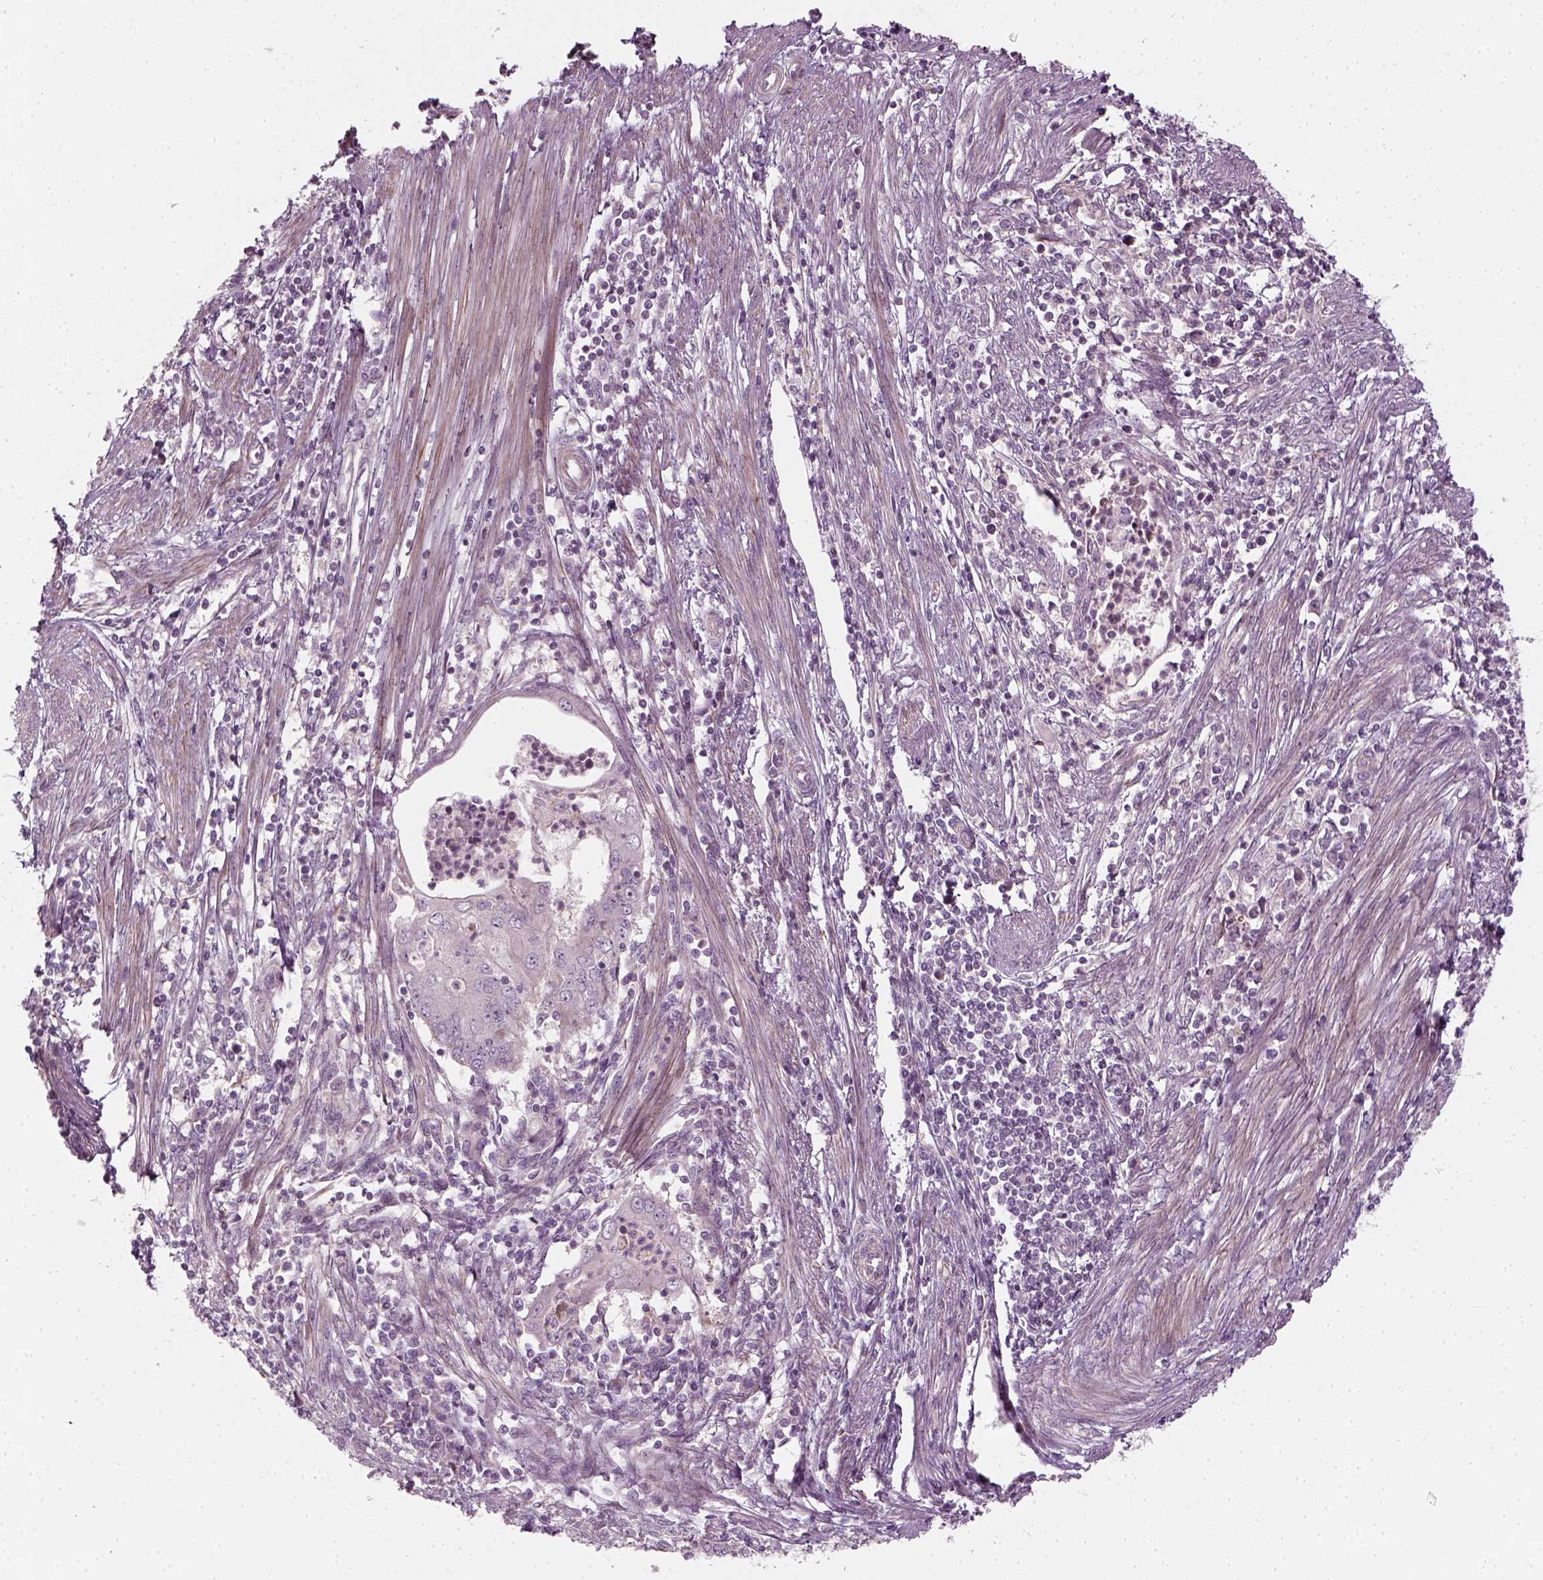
{"staining": {"intensity": "negative", "quantity": "none", "location": "none"}, "tissue": "endometrial cancer", "cell_type": "Tumor cells", "image_type": "cancer", "snomed": [{"axis": "morphology", "description": "Adenocarcinoma, NOS"}, {"axis": "topography", "description": "Endometrium"}], "caption": "An image of adenocarcinoma (endometrial) stained for a protein demonstrates no brown staining in tumor cells. The staining is performed using DAB (3,3'-diaminobenzidine) brown chromogen with nuclei counter-stained in using hematoxylin.", "gene": "DNASE1L1", "patient": {"sex": "female", "age": 50}}